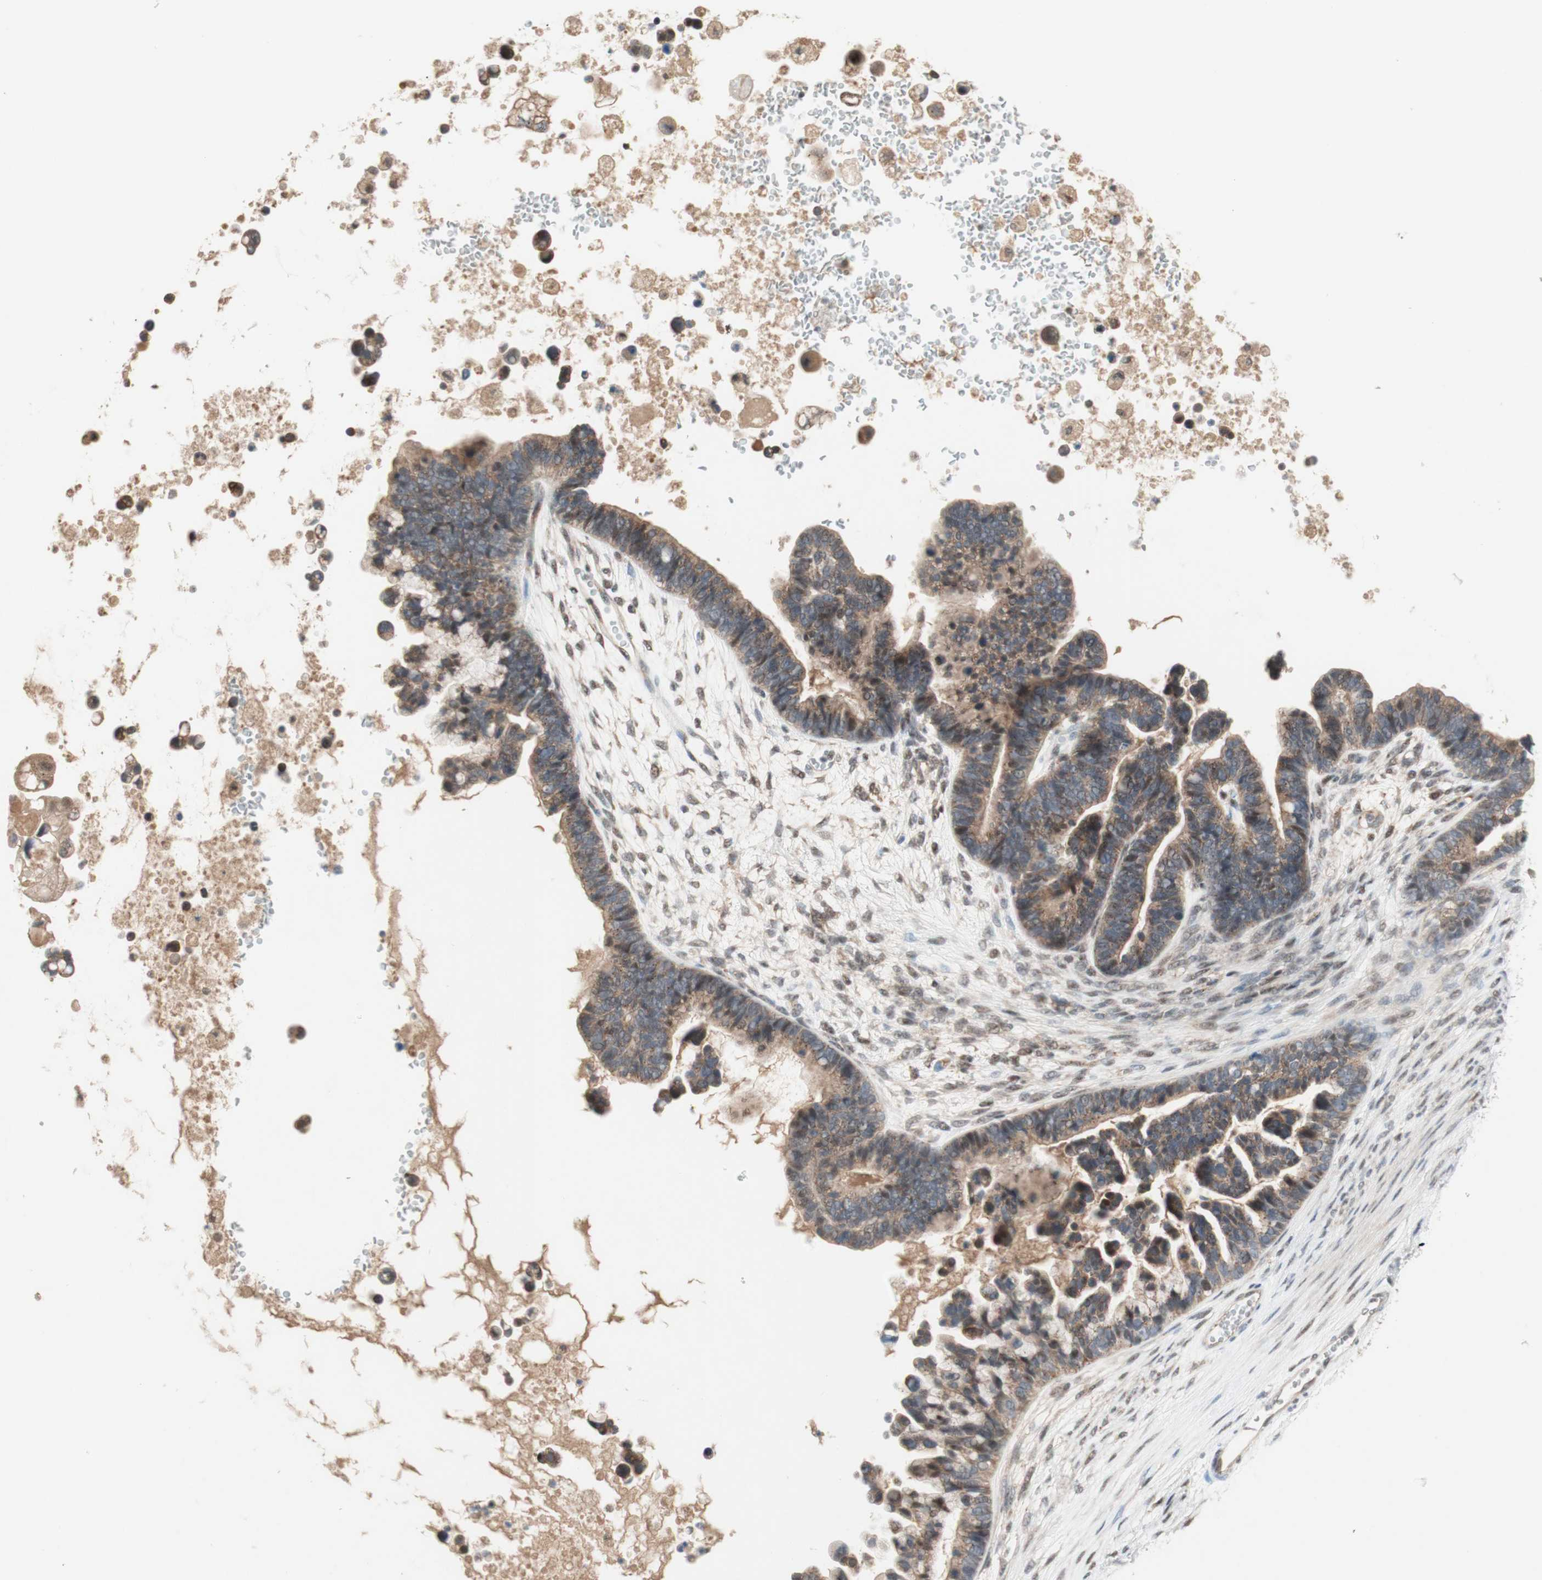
{"staining": {"intensity": "moderate", "quantity": ">75%", "location": "cytoplasmic/membranous"}, "tissue": "ovarian cancer", "cell_type": "Tumor cells", "image_type": "cancer", "snomed": [{"axis": "morphology", "description": "Cystadenocarcinoma, serous, NOS"}, {"axis": "topography", "description": "Ovary"}], "caption": "Serous cystadenocarcinoma (ovarian) tissue shows moderate cytoplasmic/membranous positivity in approximately >75% of tumor cells (IHC, brightfield microscopy, high magnification).", "gene": "CYLD", "patient": {"sex": "female", "age": 56}}